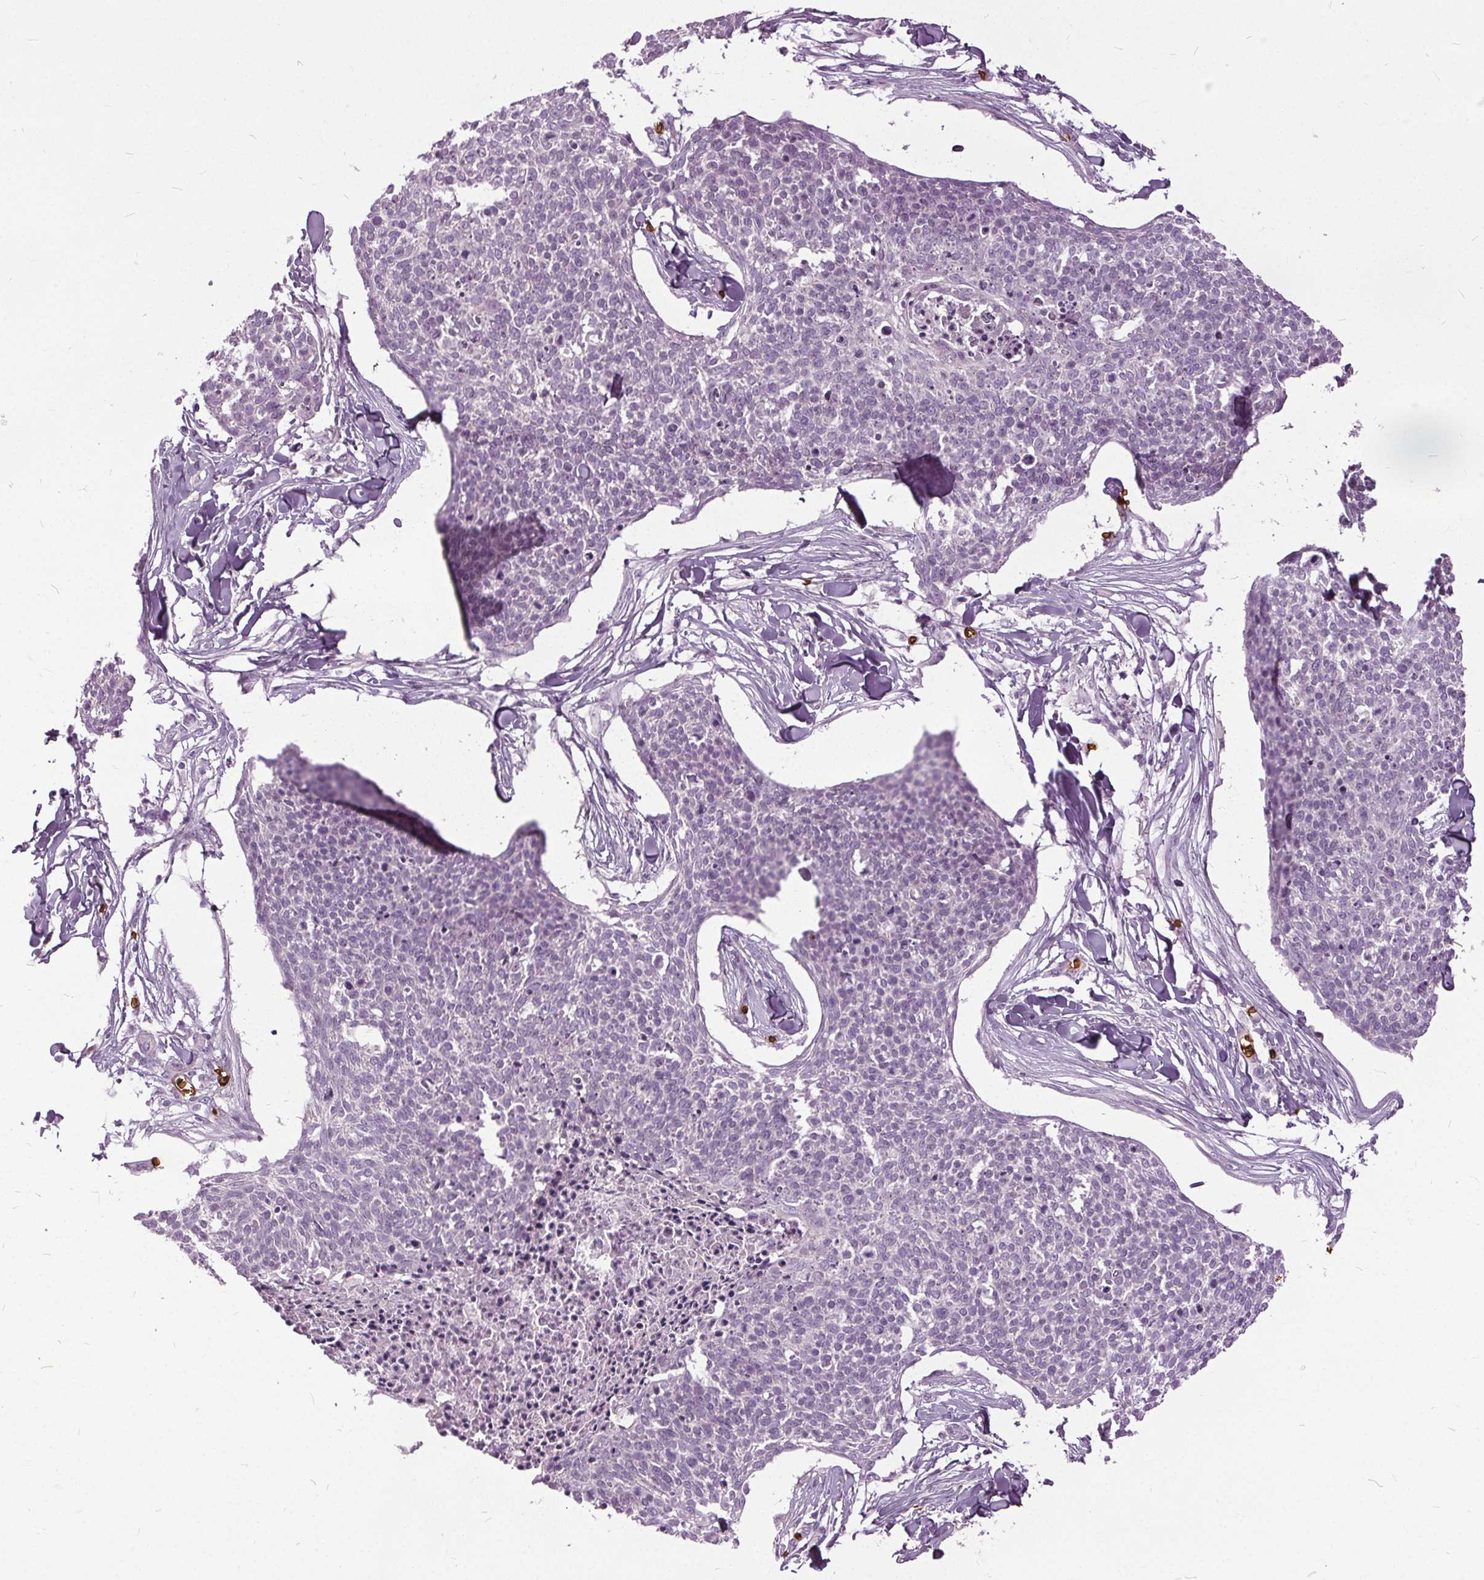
{"staining": {"intensity": "negative", "quantity": "none", "location": "none"}, "tissue": "skin cancer", "cell_type": "Tumor cells", "image_type": "cancer", "snomed": [{"axis": "morphology", "description": "Squamous cell carcinoma, NOS"}, {"axis": "topography", "description": "Skin"}, {"axis": "topography", "description": "Vulva"}], "caption": "Human skin cancer stained for a protein using immunohistochemistry shows no expression in tumor cells.", "gene": "SLC4A1", "patient": {"sex": "female", "age": 75}}